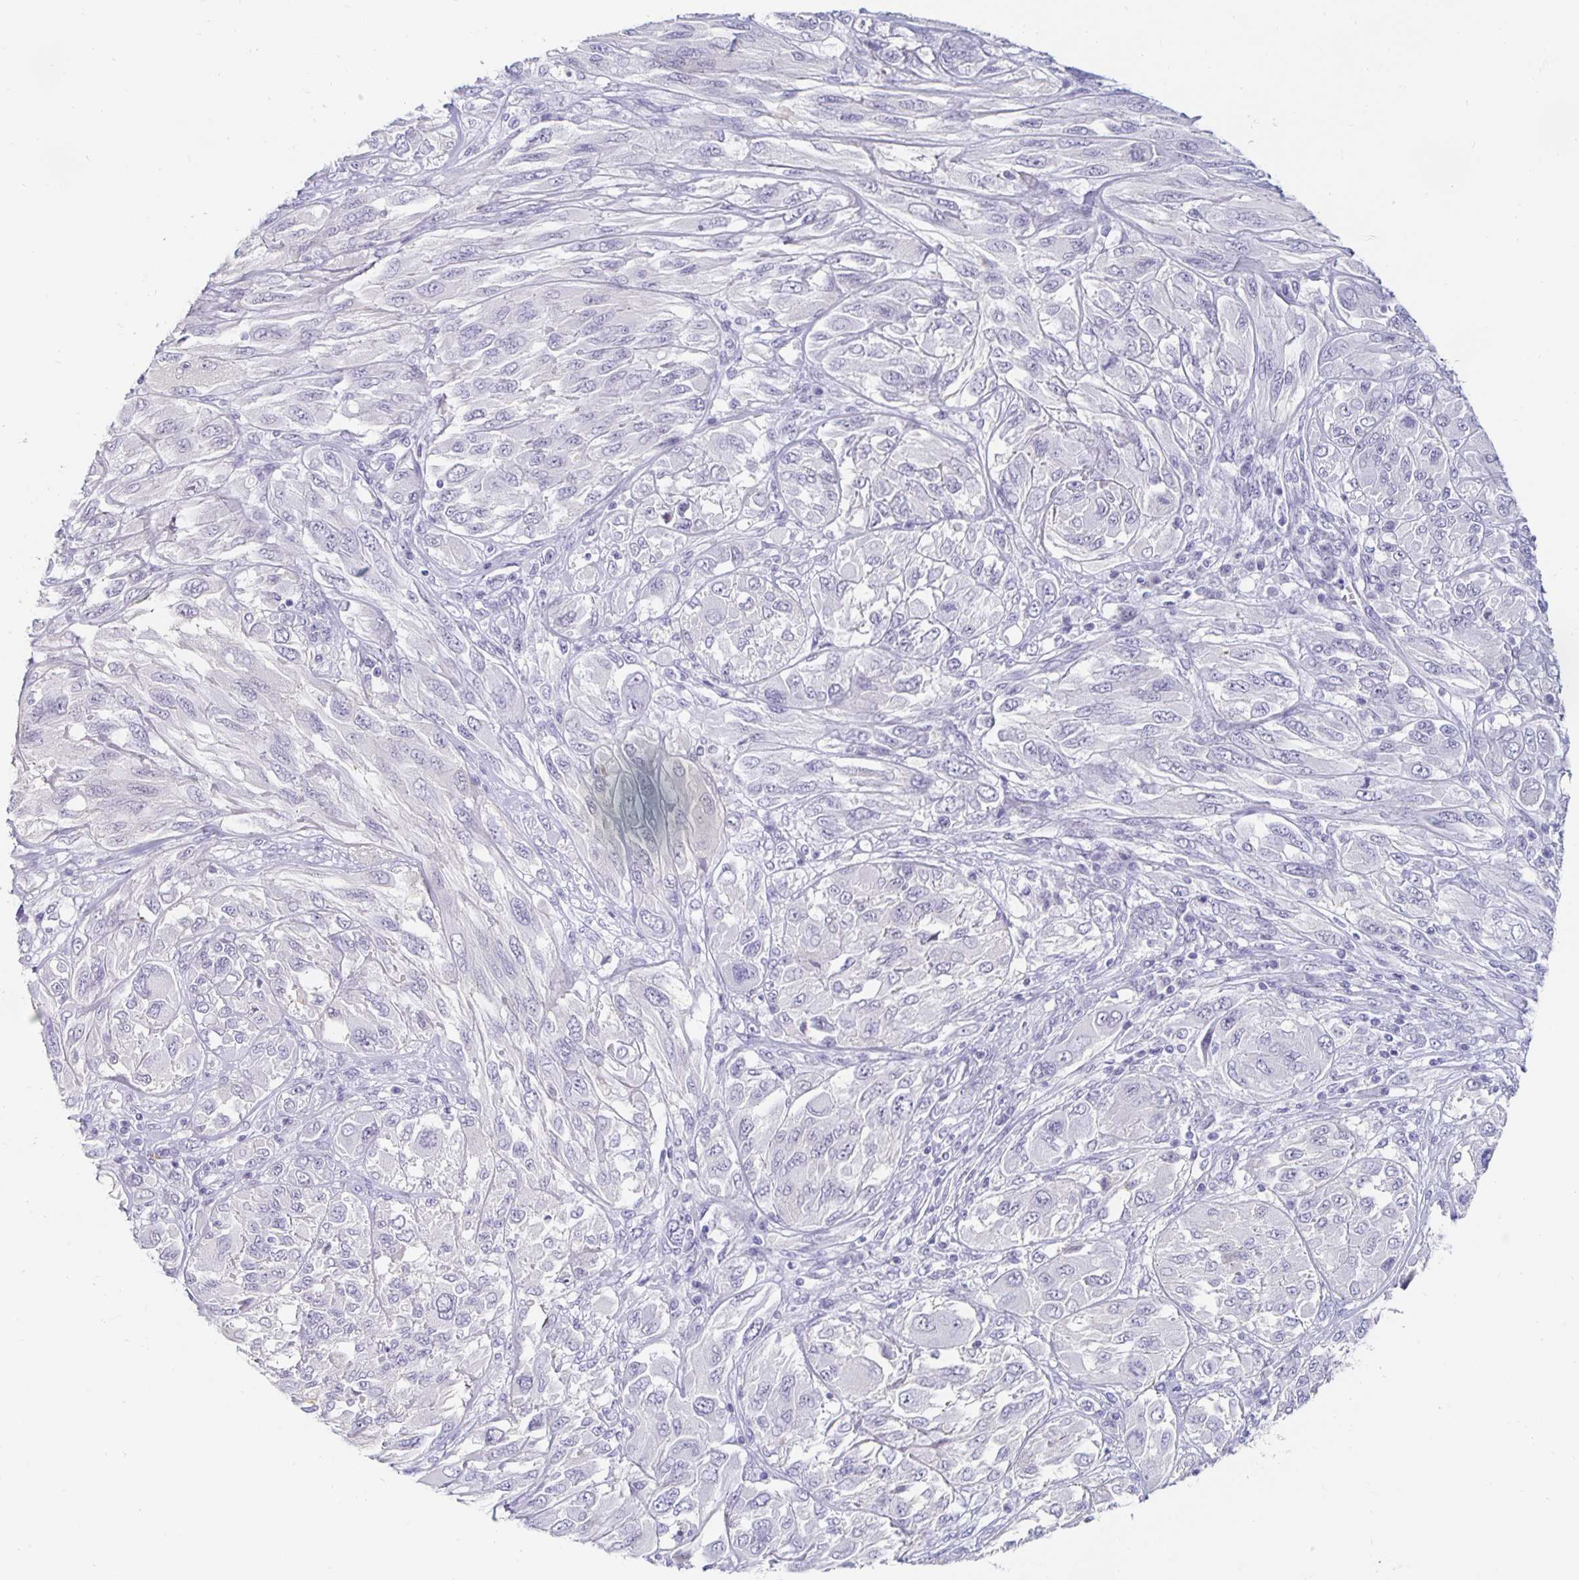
{"staining": {"intensity": "negative", "quantity": "none", "location": "none"}, "tissue": "melanoma", "cell_type": "Tumor cells", "image_type": "cancer", "snomed": [{"axis": "morphology", "description": "Malignant melanoma, NOS"}, {"axis": "topography", "description": "Skin"}], "caption": "Tumor cells show no significant staining in melanoma.", "gene": "KCNQ2", "patient": {"sex": "female", "age": 91}}